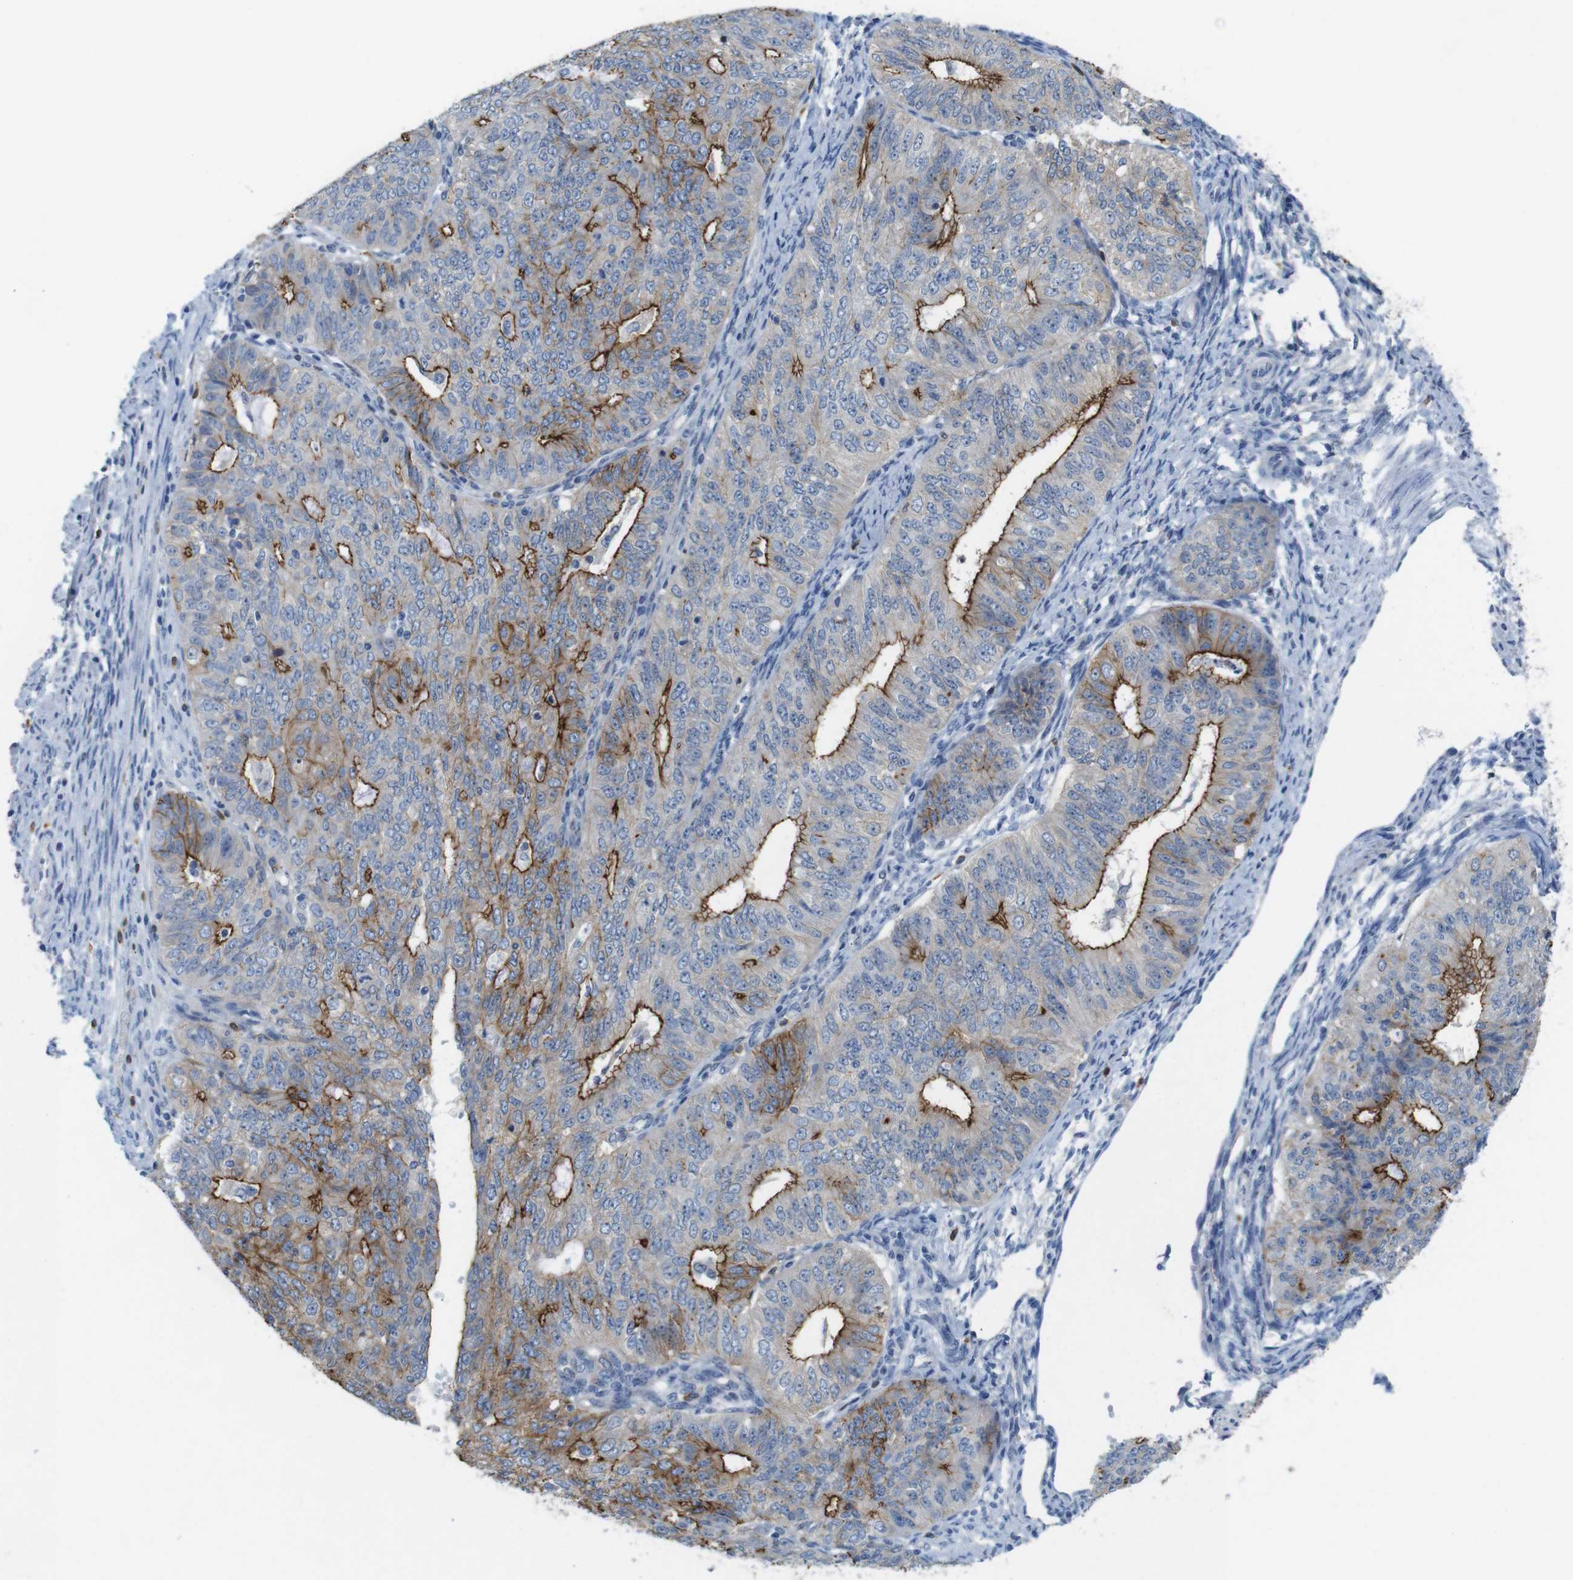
{"staining": {"intensity": "moderate", "quantity": "25%-75%", "location": "cytoplasmic/membranous"}, "tissue": "endometrial cancer", "cell_type": "Tumor cells", "image_type": "cancer", "snomed": [{"axis": "morphology", "description": "Adenocarcinoma, NOS"}, {"axis": "topography", "description": "Endometrium"}], "caption": "Protein expression analysis of endometrial cancer (adenocarcinoma) exhibits moderate cytoplasmic/membranous staining in approximately 25%-75% of tumor cells. Immunohistochemistry (ihc) stains the protein of interest in brown and the nuclei are stained blue.", "gene": "TJP3", "patient": {"sex": "female", "age": 32}}